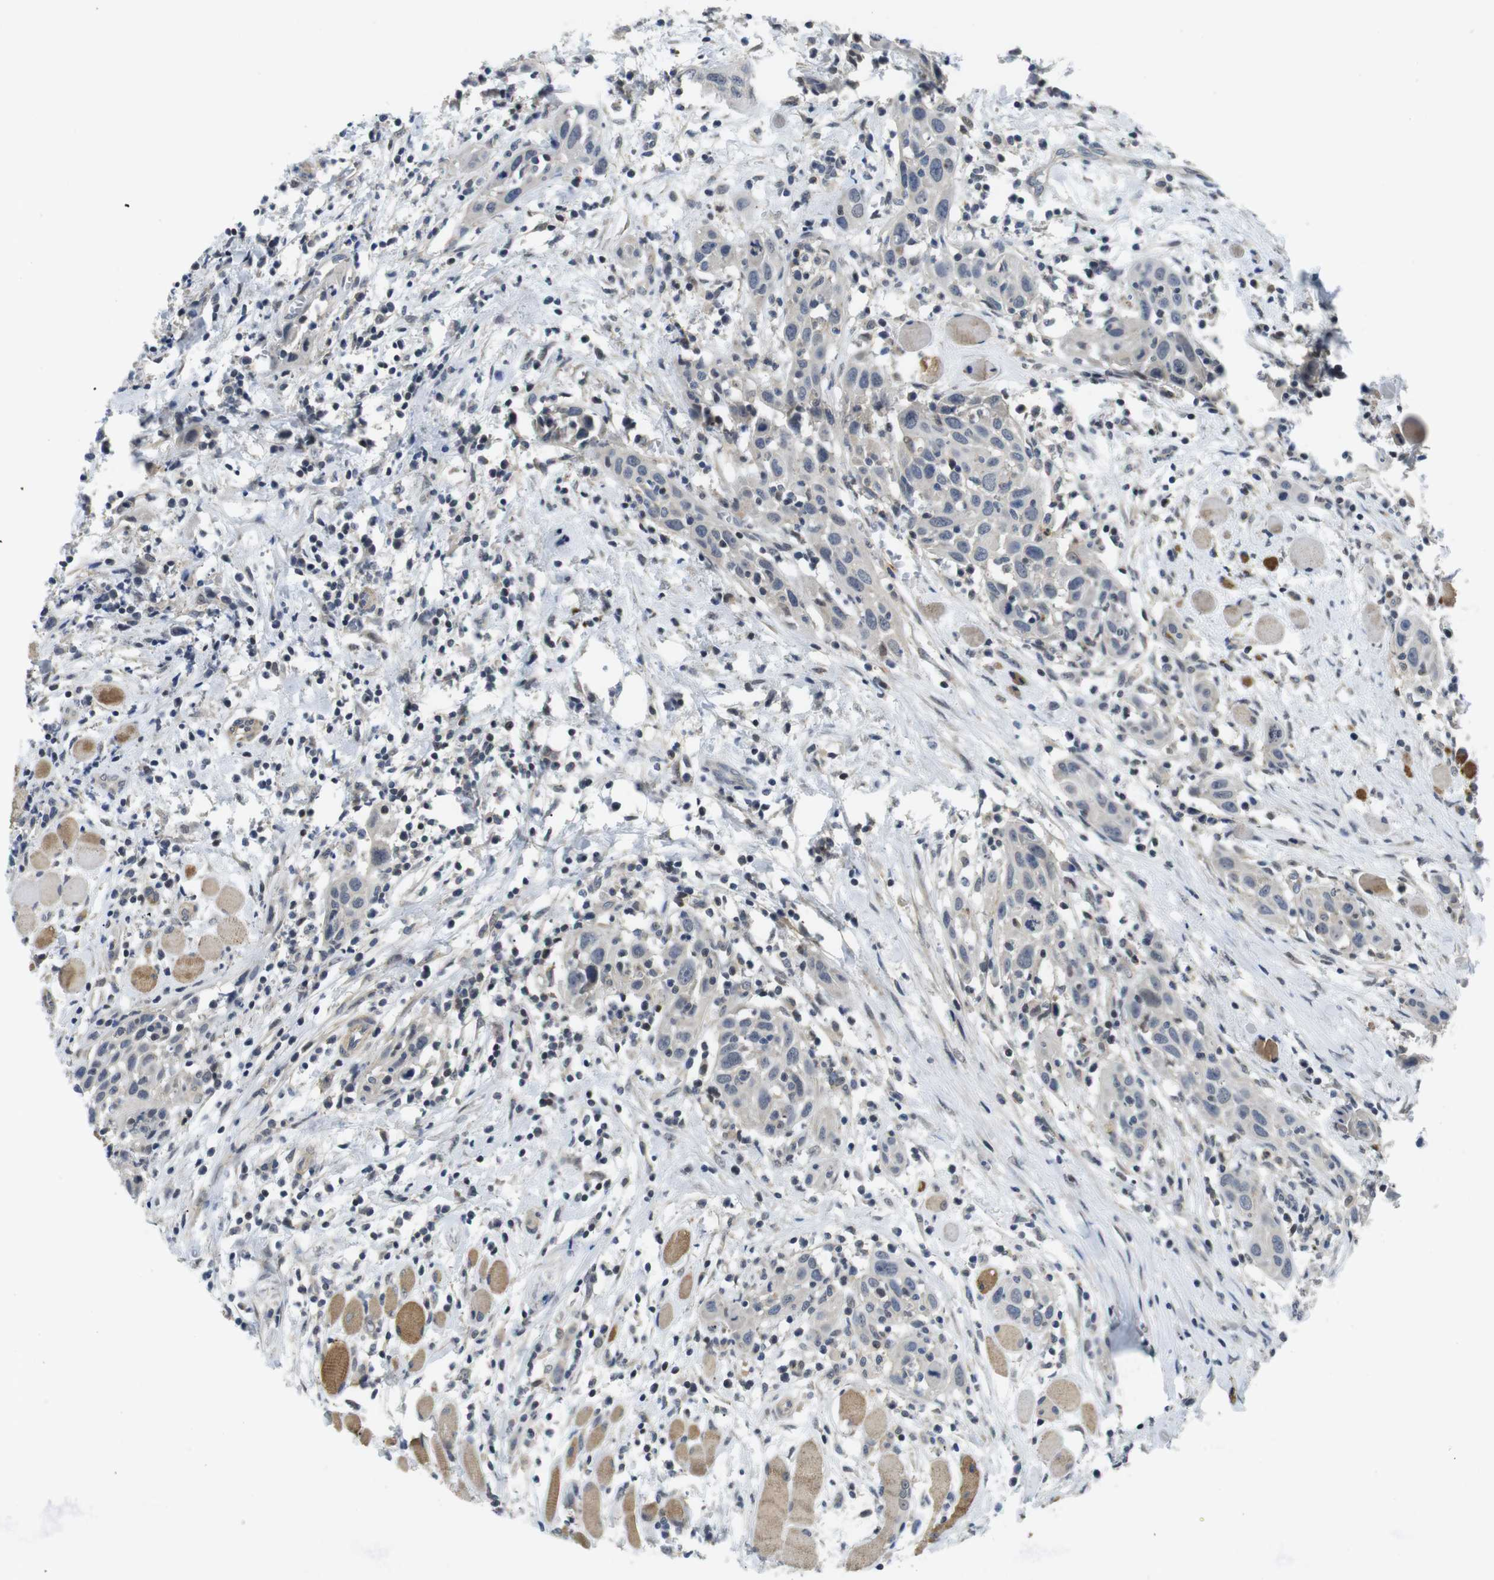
{"staining": {"intensity": "negative", "quantity": "none", "location": "none"}, "tissue": "head and neck cancer", "cell_type": "Tumor cells", "image_type": "cancer", "snomed": [{"axis": "morphology", "description": "Squamous cell carcinoma, NOS"}, {"axis": "topography", "description": "Oral tissue"}, {"axis": "topography", "description": "Head-Neck"}], "caption": "Immunohistochemistry (IHC) of human head and neck cancer reveals no expression in tumor cells.", "gene": "FNTA", "patient": {"sex": "female", "age": 50}}